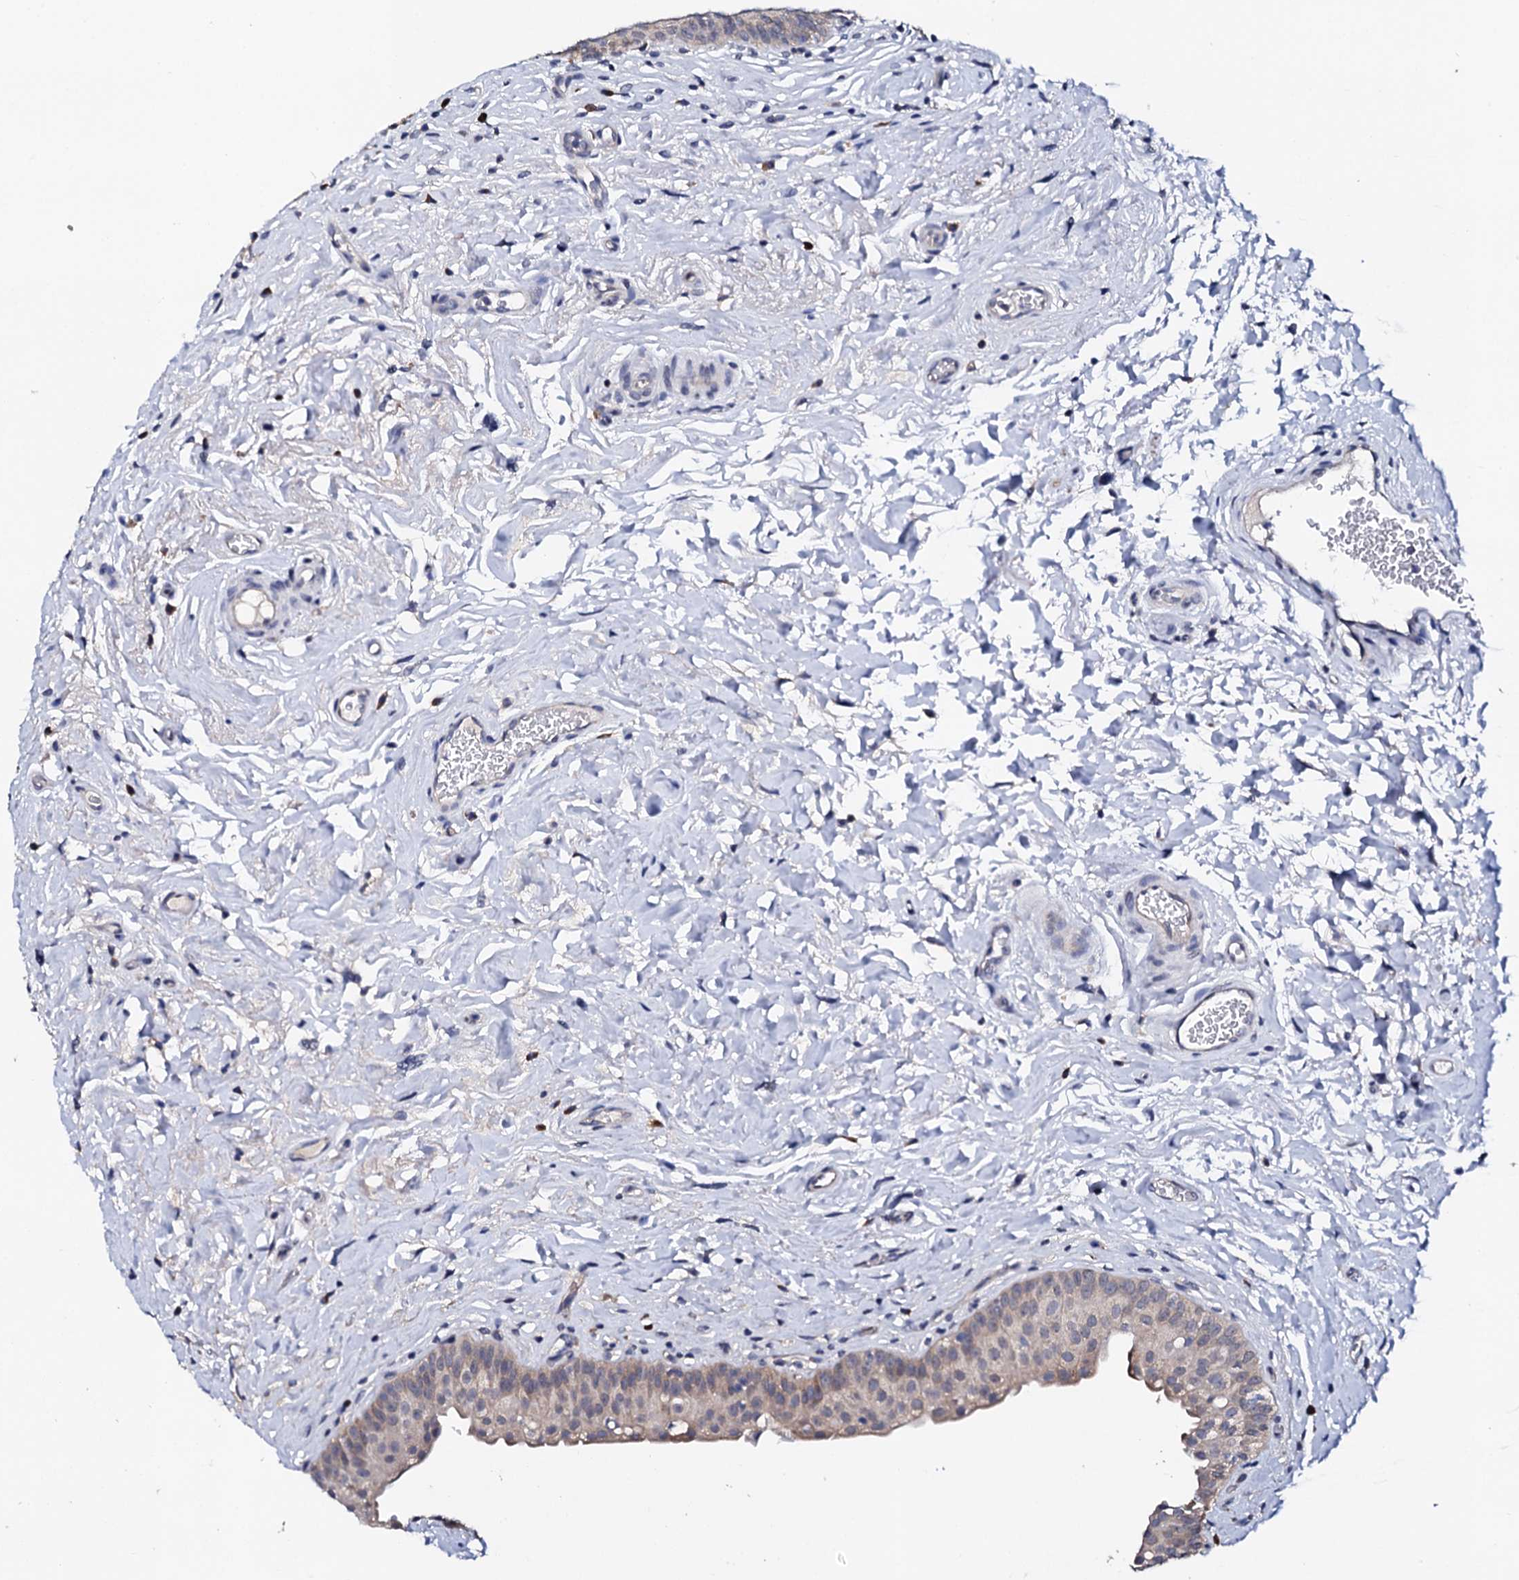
{"staining": {"intensity": "weak", "quantity": "25%-75%", "location": "cytoplasmic/membranous"}, "tissue": "urinary bladder", "cell_type": "Urothelial cells", "image_type": "normal", "snomed": [{"axis": "morphology", "description": "Normal tissue, NOS"}, {"axis": "topography", "description": "Urinary bladder"}], "caption": "Immunohistochemistry image of unremarkable urinary bladder: urinary bladder stained using immunohistochemistry (IHC) shows low levels of weak protein expression localized specifically in the cytoplasmic/membranous of urothelial cells, appearing as a cytoplasmic/membranous brown color.", "gene": "NUP58", "patient": {"sex": "male", "age": 83}}